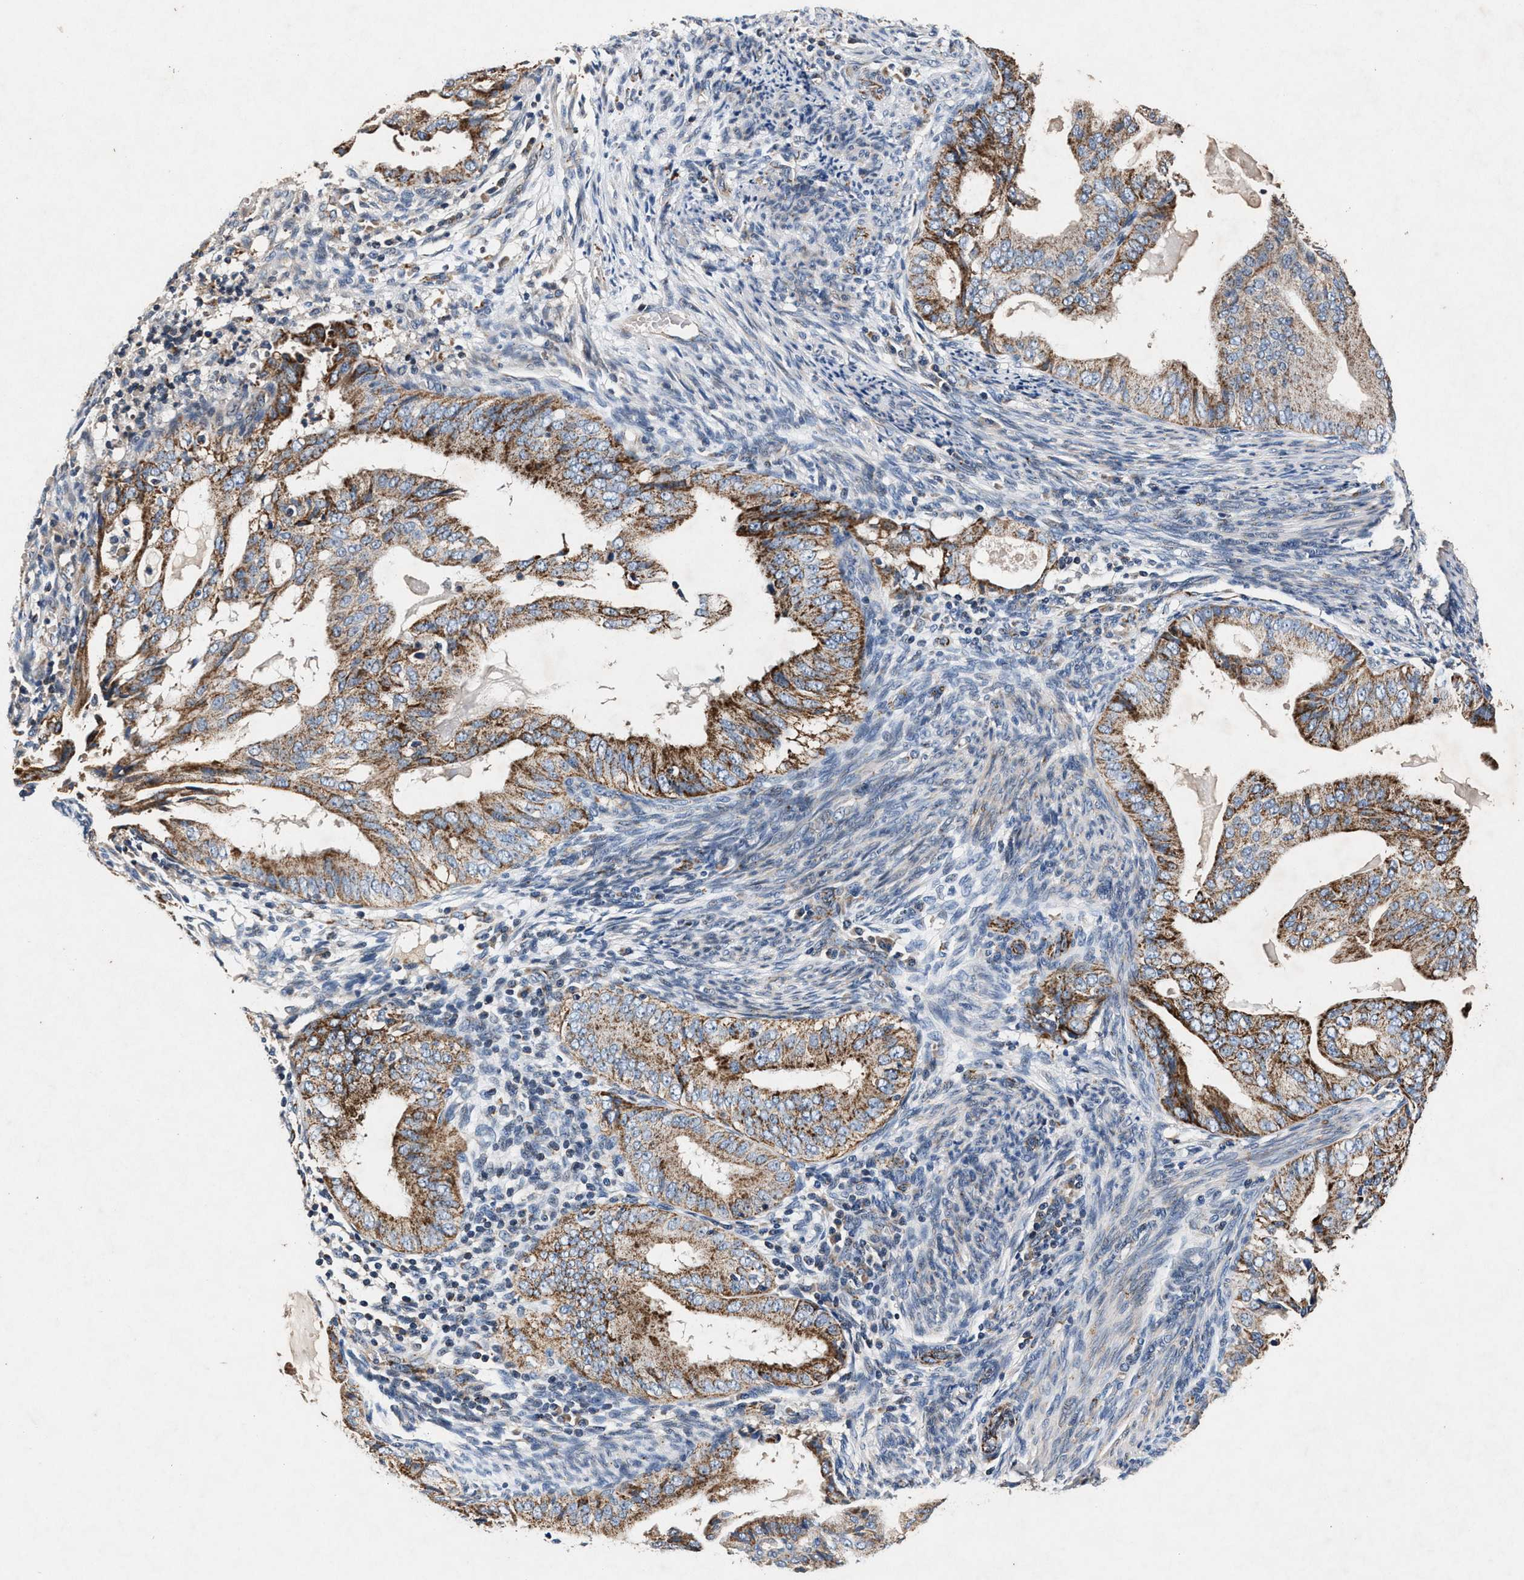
{"staining": {"intensity": "moderate", "quantity": ">75%", "location": "cytoplasmic/membranous"}, "tissue": "endometrial cancer", "cell_type": "Tumor cells", "image_type": "cancer", "snomed": [{"axis": "morphology", "description": "Adenocarcinoma, NOS"}, {"axis": "topography", "description": "Endometrium"}], "caption": "IHC (DAB (3,3'-diaminobenzidine)) staining of endometrial adenocarcinoma displays moderate cytoplasmic/membranous protein staining in approximately >75% of tumor cells. (DAB IHC, brown staining for protein, blue staining for nuclei).", "gene": "PKD2L1", "patient": {"sex": "female", "age": 58}}